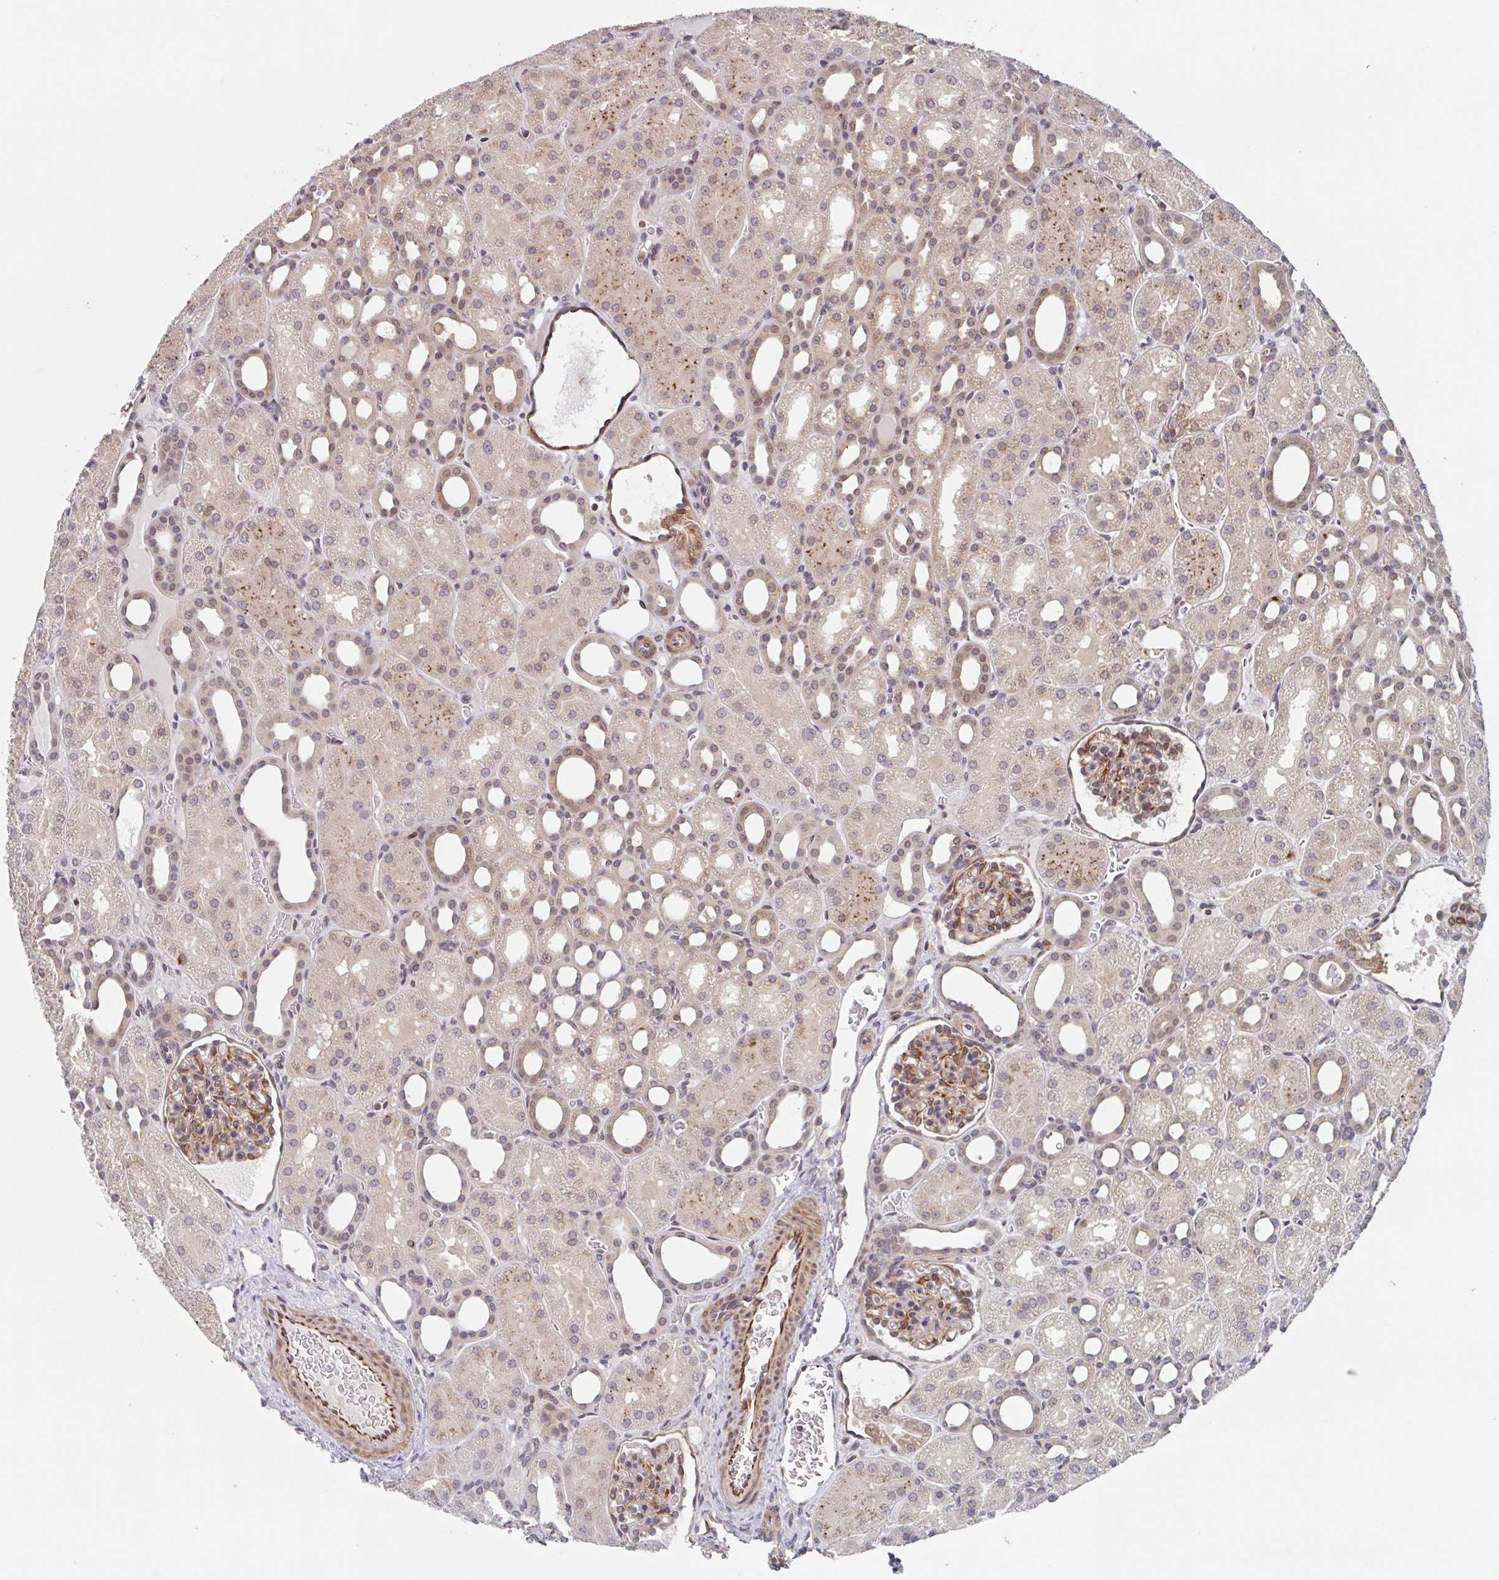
{"staining": {"intensity": "moderate", "quantity": "25%-75%", "location": "cytoplasmic/membranous"}, "tissue": "kidney", "cell_type": "Cells in glomeruli", "image_type": "normal", "snomed": [{"axis": "morphology", "description": "Normal tissue, NOS"}, {"axis": "topography", "description": "Kidney"}], "caption": "IHC (DAB (3,3'-diaminobenzidine)) staining of benign kidney reveals moderate cytoplasmic/membranous protein expression in about 25%-75% of cells in glomeruli.", "gene": "NUB1", "patient": {"sex": "male", "age": 2}}